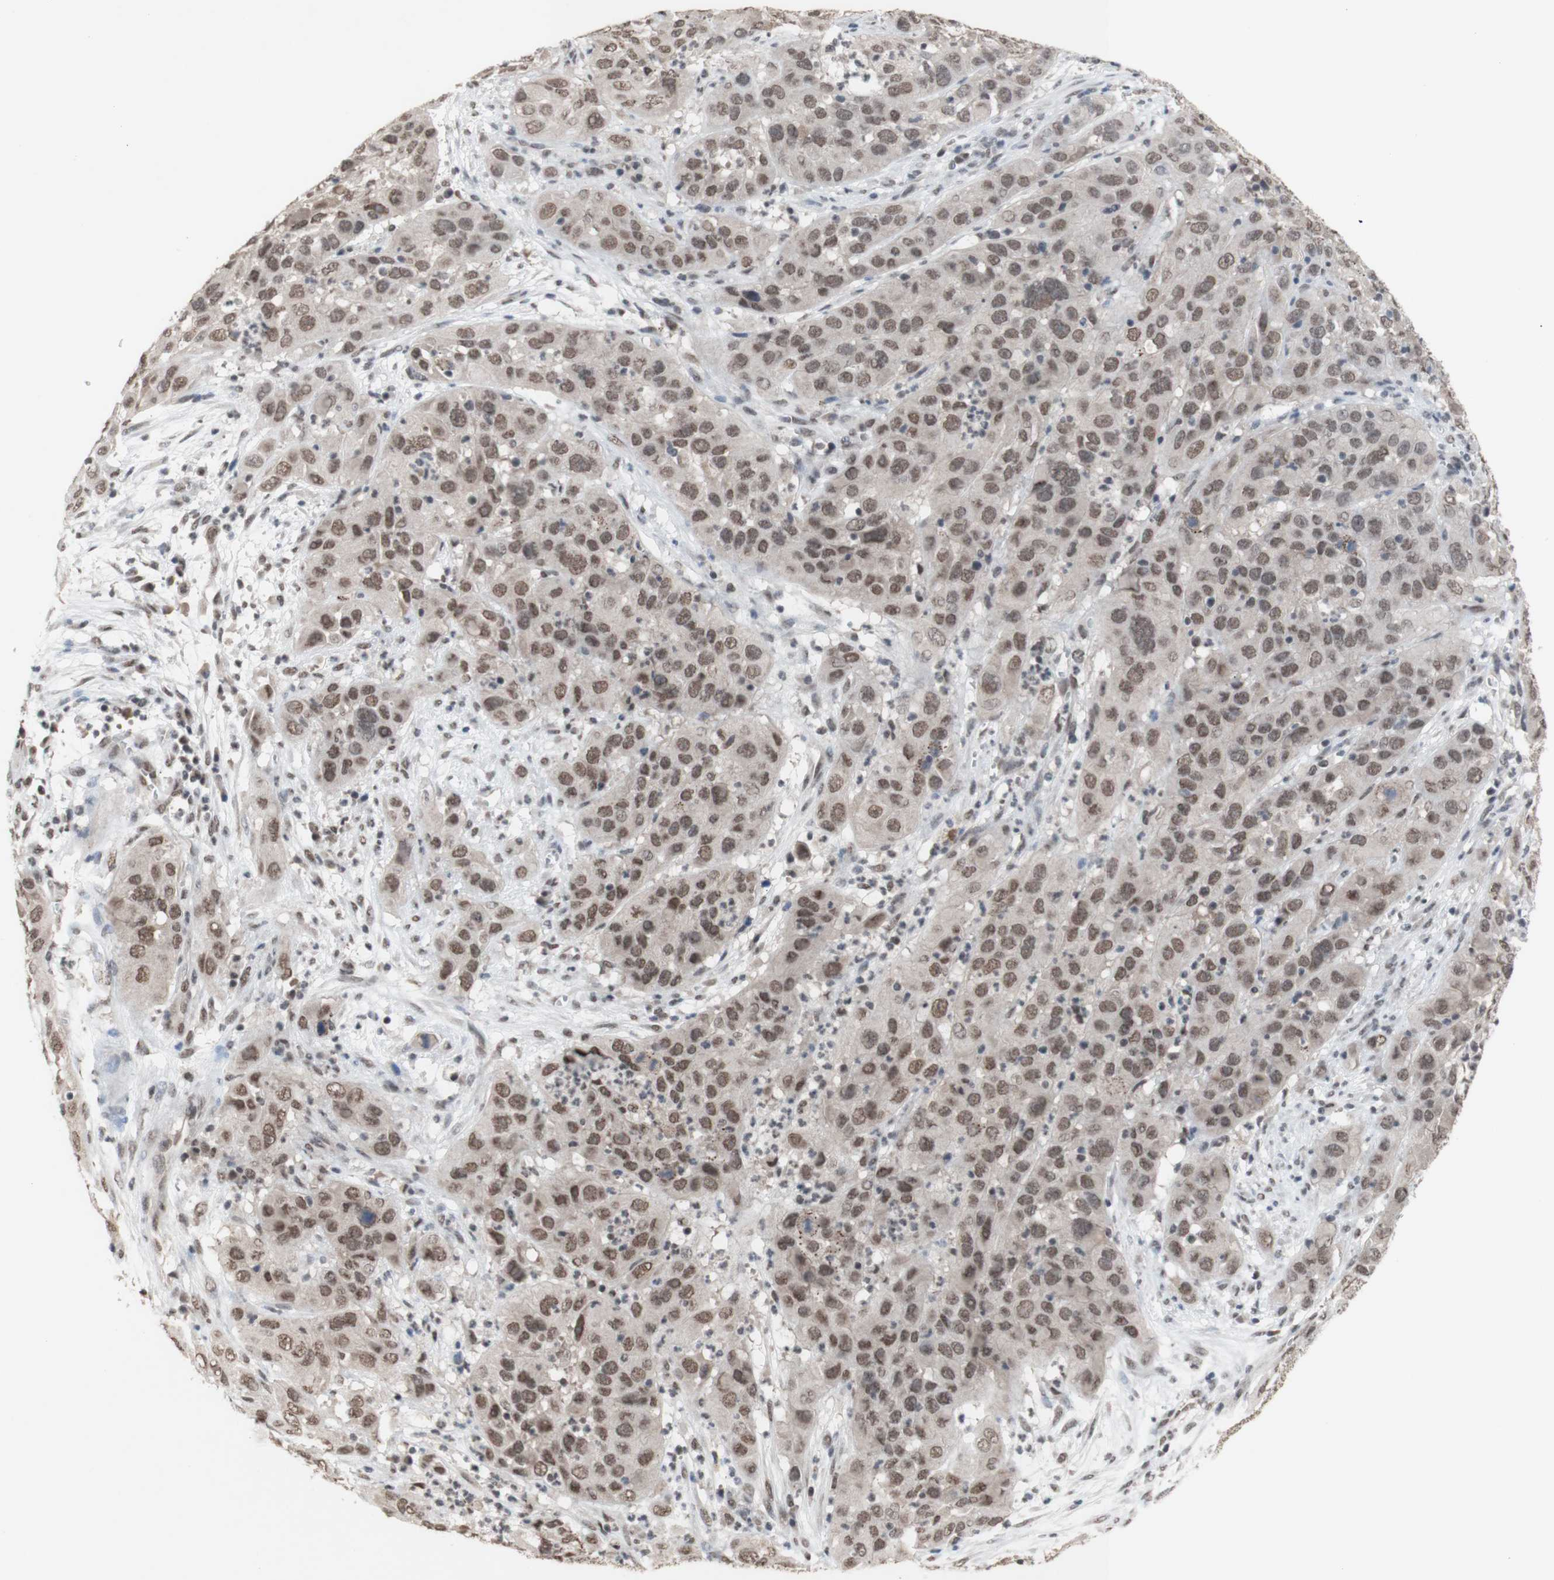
{"staining": {"intensity": "weak", "quantity": ">75%", "location": "nuclear"}, "tissue": "cervical cancer", "cell_type": "Tumor cells", "image_type": "cancer", "snomed": [{"axis": "morphology", "description": "Squamous cell carcinoma, NOS"}, {"axis": "topography", "description": "Cervix"}], "caption": "High-magnification brightfield microscopy of cervical cancer (squamous cell carcinoma) stained with DAB (brown) and counterstained with hematoxylin (blue). tumor cells exhibit weak nuclear staining is present in about>75% of cells.", "gene": "SFPQ", "patient": {"sex": "female", "age": 32}}